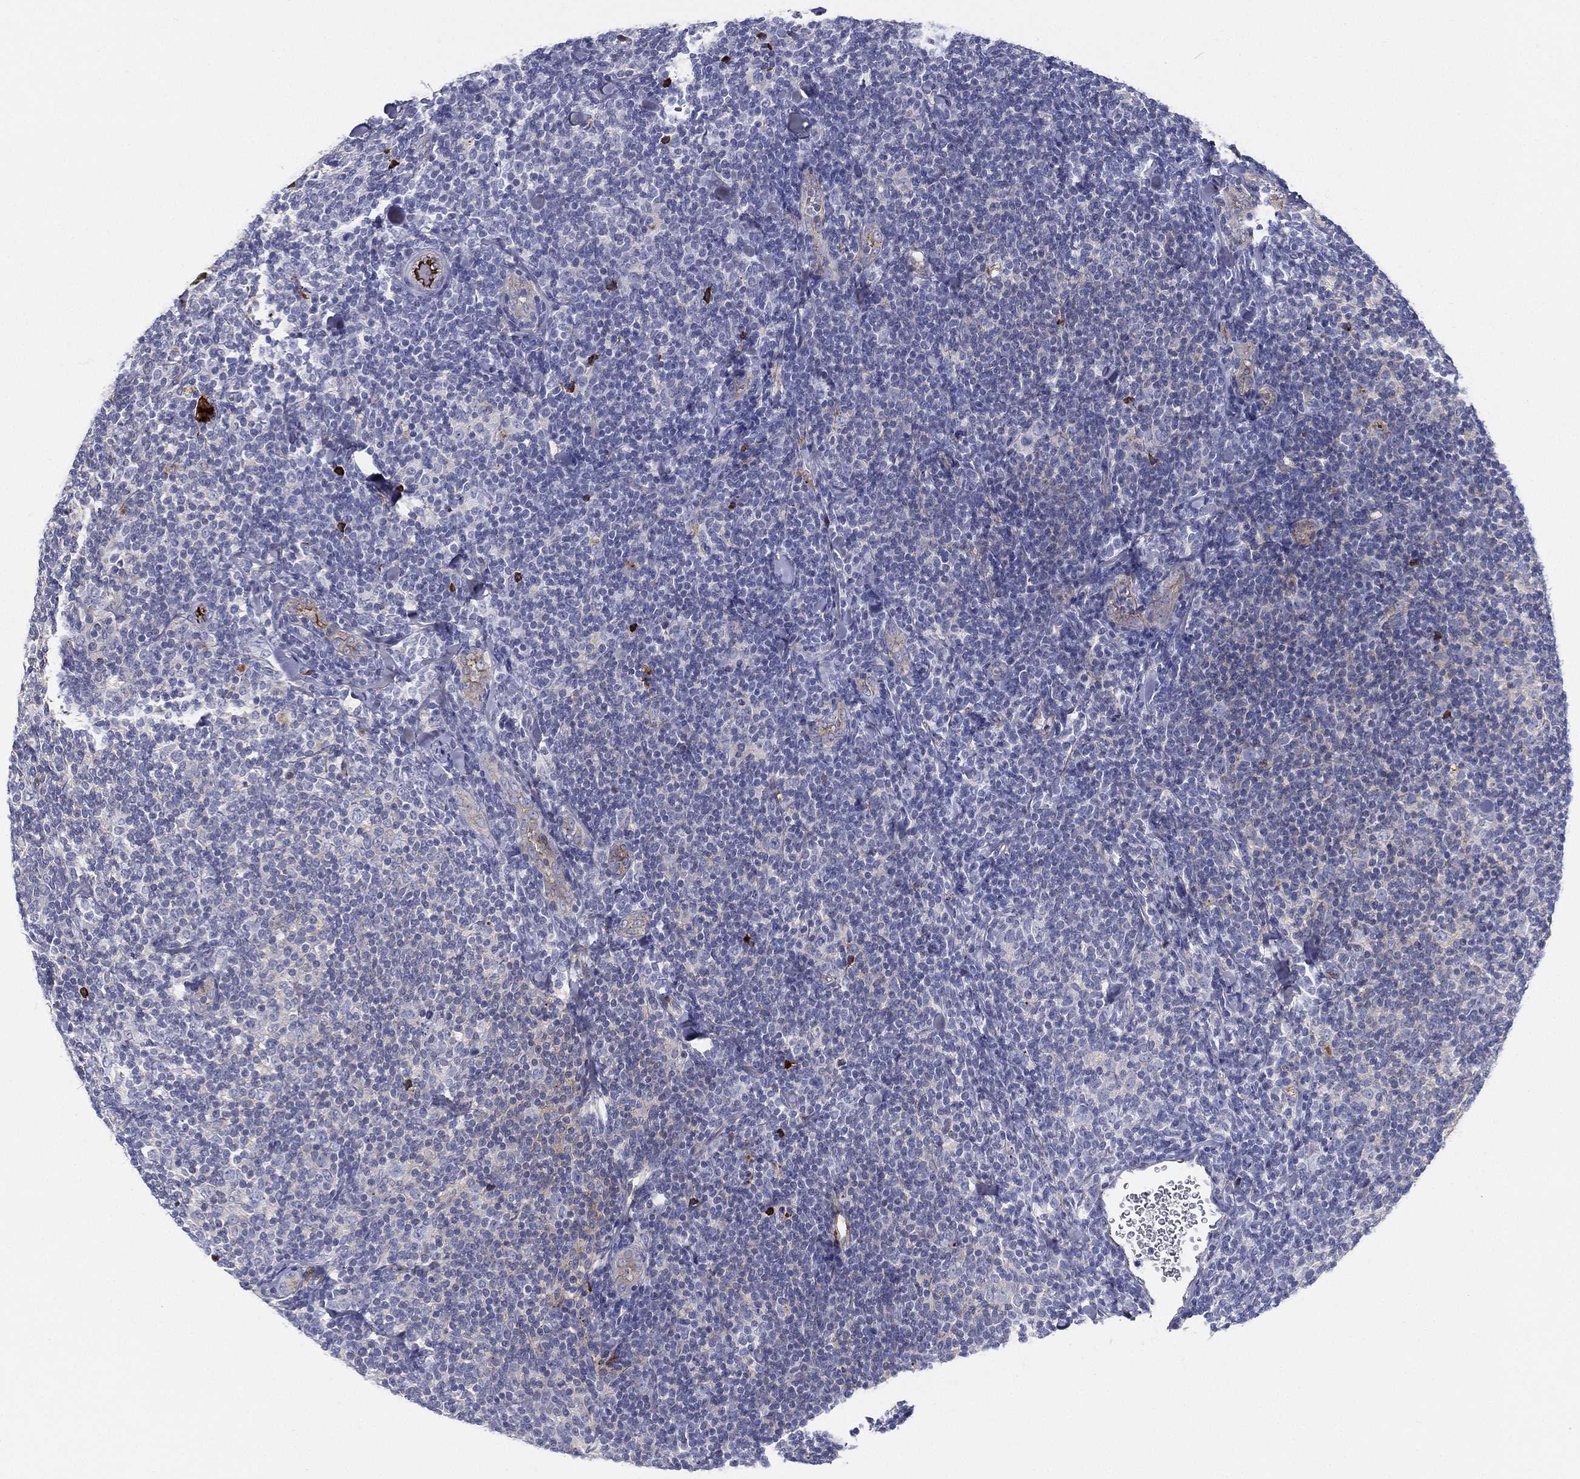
{"staining": {"intensity": "negative", "quantity": "none", "location": "none"}, "tissue": "lymphoma", "cell_type": "Tumor cells", "image_type": "cancer", "snomed": [{"axis": "morphology", "description": "Malignant lymphoma, non-Hodgkin's type, Low grade"}, {"axis": "topography", "description": "Lymph node"}], "caption": "There is no significant positivity in tumor cells of malignant lymphoma, non-Hodgkin's type (low-grade). The staining is performed using DAB (3,3'-diaminobenzidine) brown chromogen with nuclei counter-stained in using hematoxylin.", "gene": "IFNB1", "patient": {"sex": "female", "age": 56}}